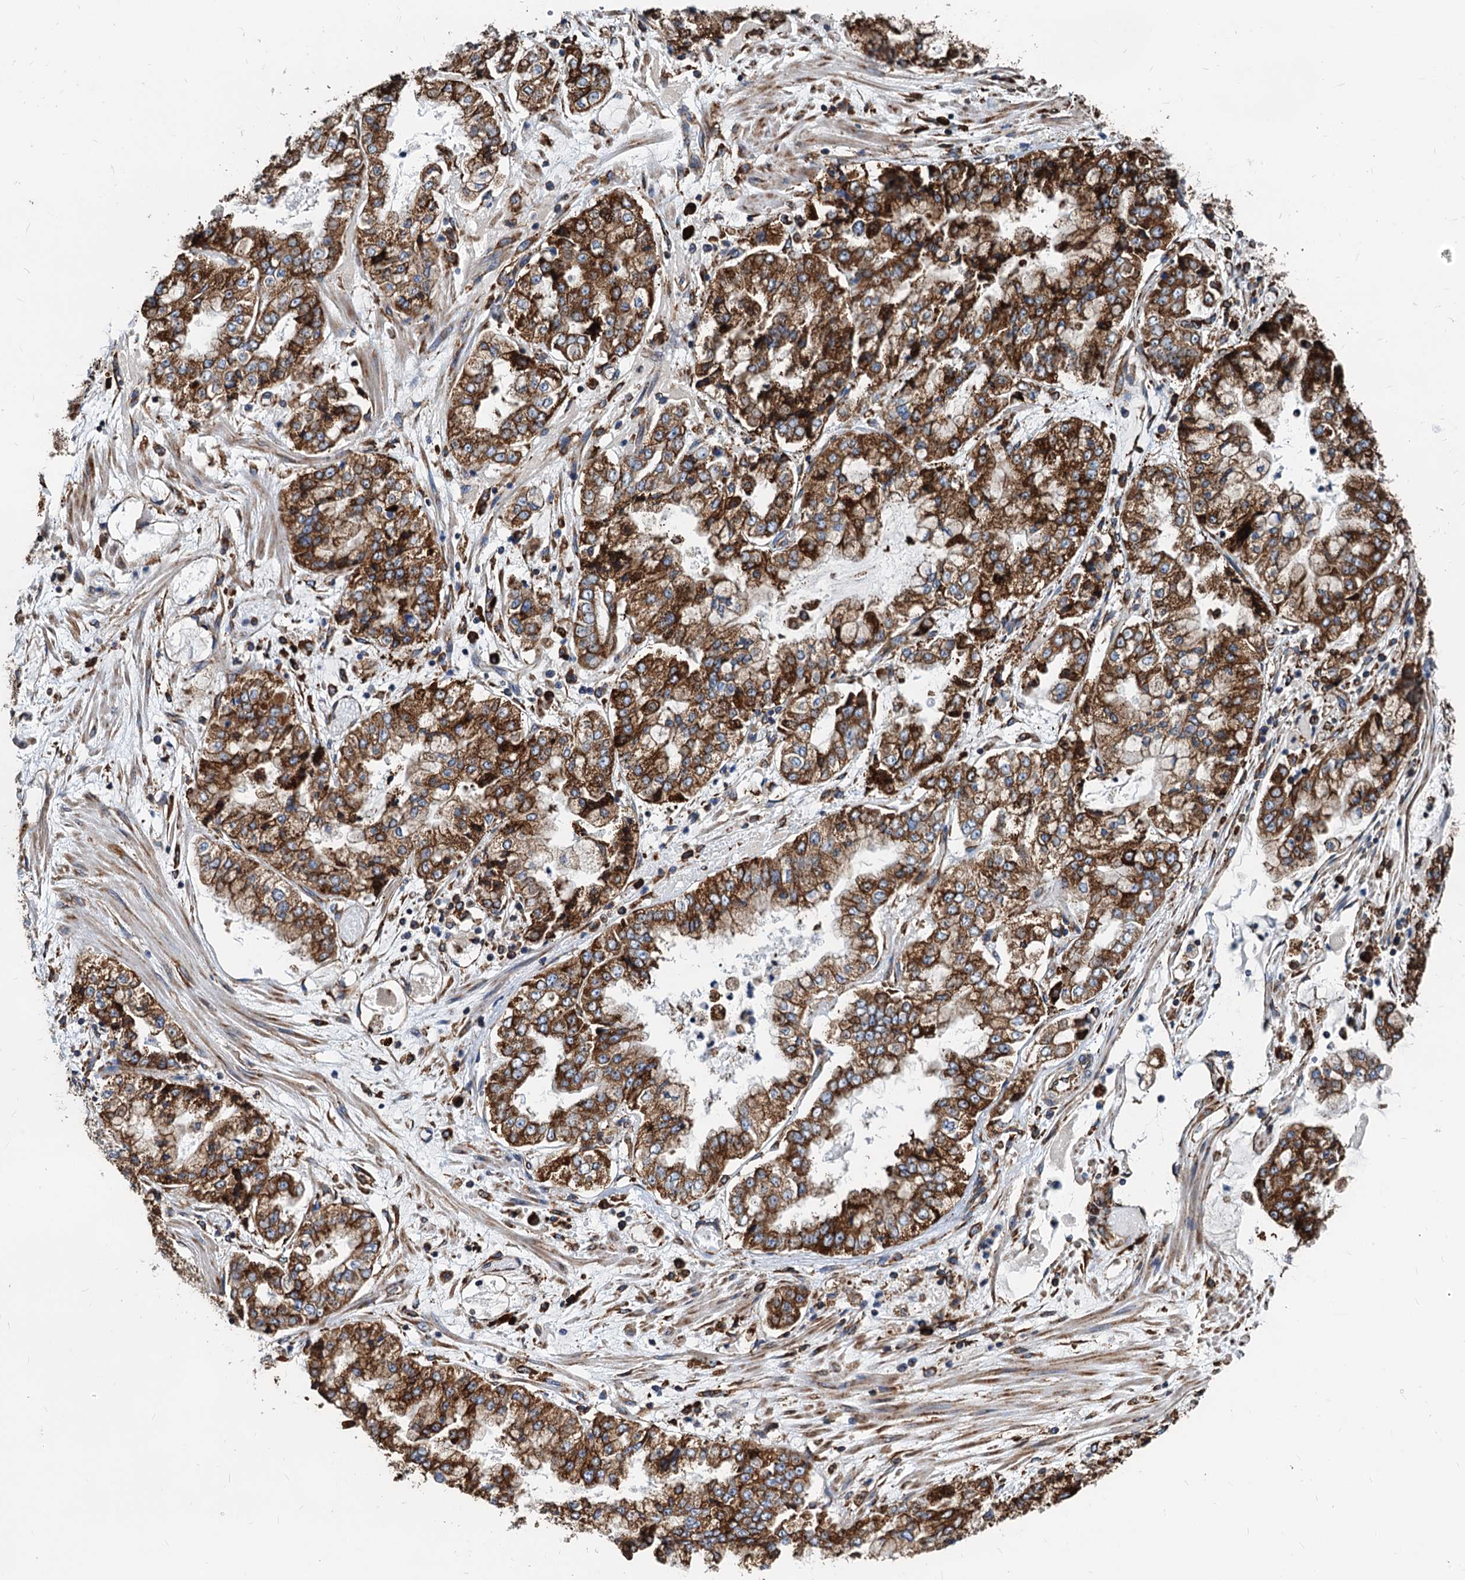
{"staining": {"intensity": "strong", "quantity": ">75%", "location": "cytoplasmic/membranous"}, "tissue": "stomach cancer", "cell_type": "Tumor cells", "image_type": "cancer", "snomed": [{"axis": "morphology", "description": "Adenocarcinoma, NOS"}, {"axis": "topography", "description": "Stomach"}], "caption": "The micrograph reveals staining of stomach cancer (adenocarcinoma), revealing strong cytoplasmic/membranous protein staining (brown color) within tumor cells.", "gene": "HSPA5", "patient": {"sex": "male", "age": 76}}